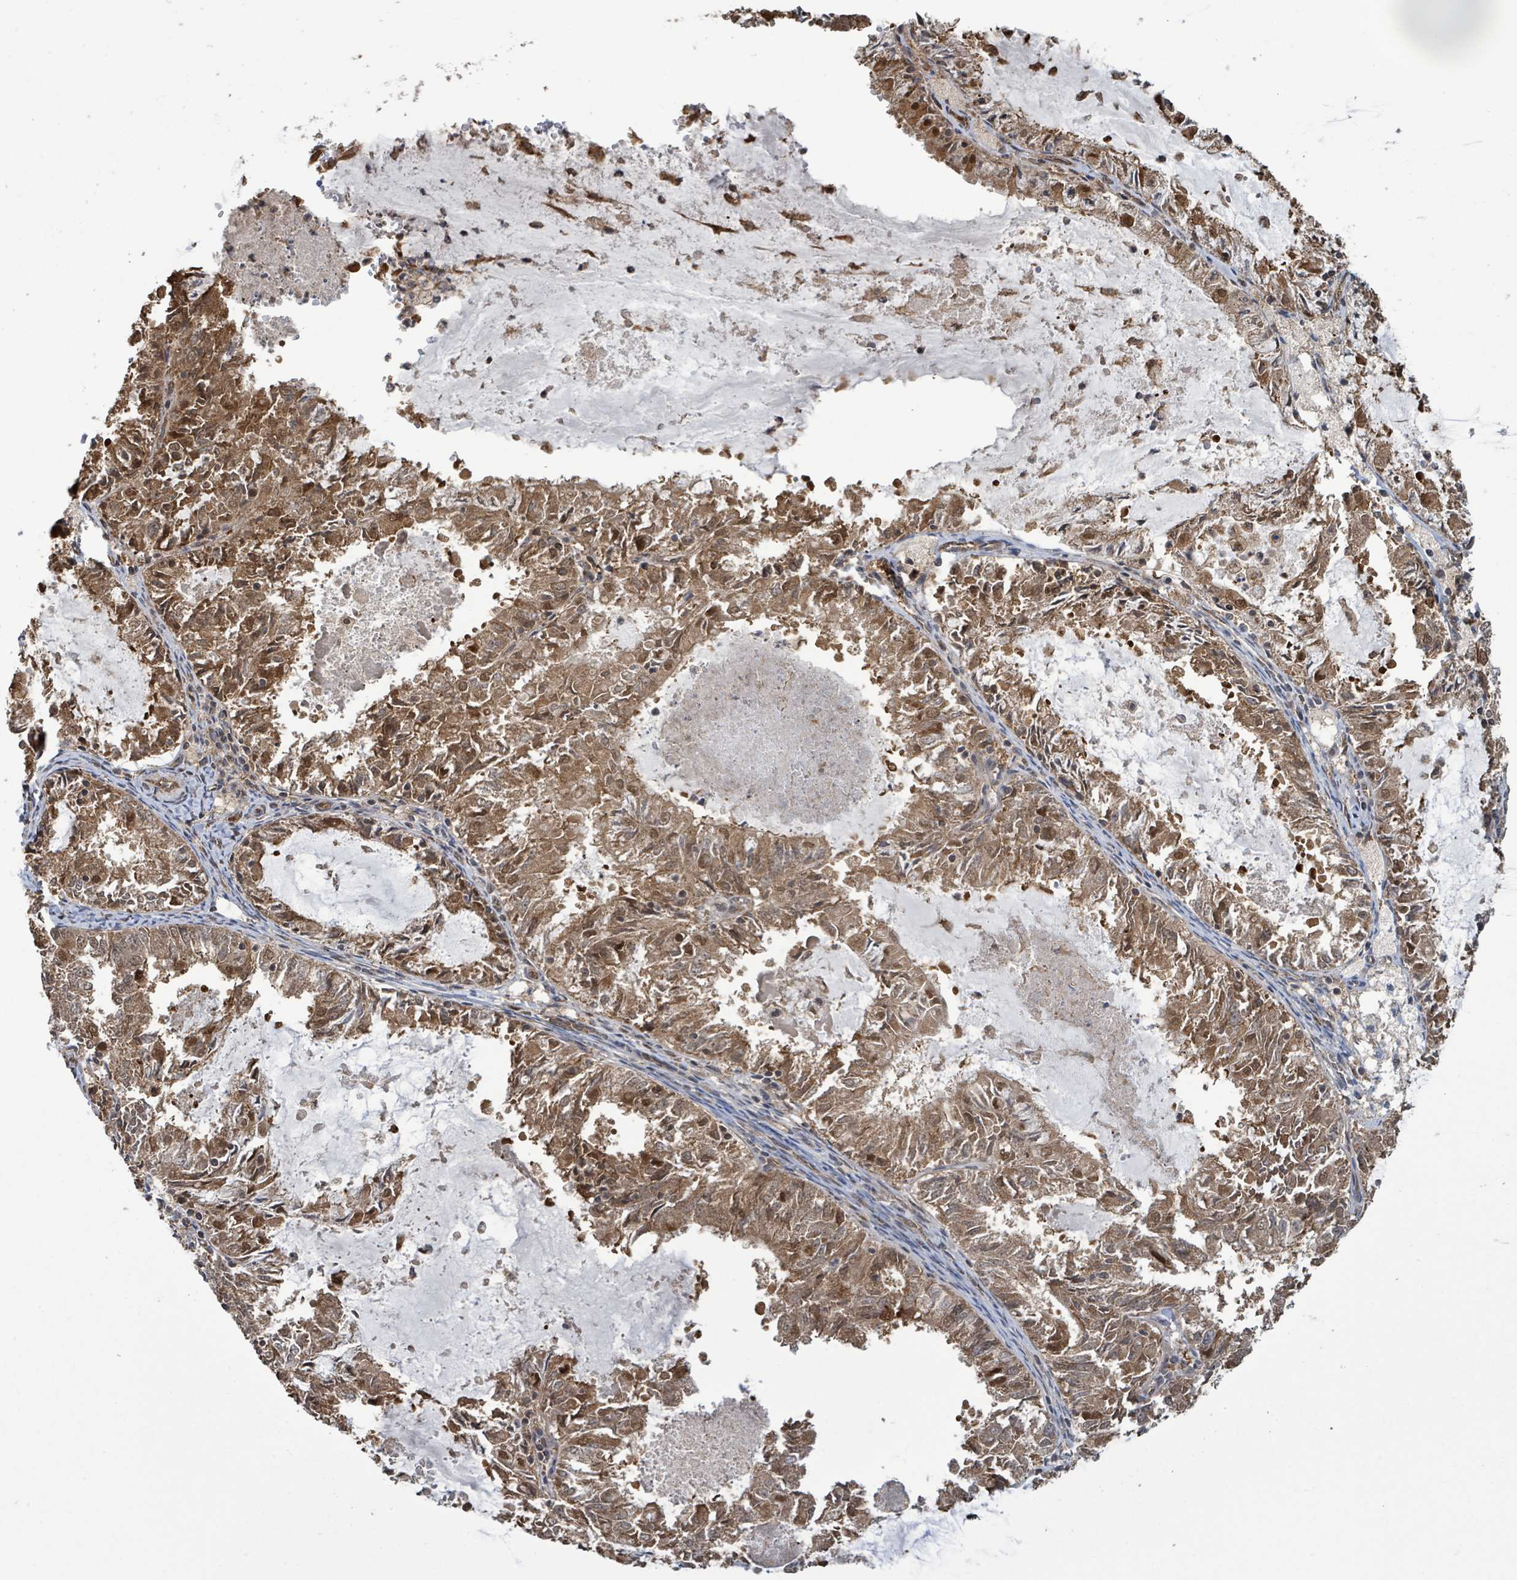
{"staining": {"intensity": "moderate", "quantity": ">75%", "location": "cytoplasmic/membranous,nuclear"}, "tissue": "endometrial cancer", "cell_type": "Tumor cells", "image_type": "cancer", "snomed": [{"axis": "morphology", "description": "Adenocarcinoma, NOS"}, {"axis": "topography", "description": "Endometrium"}], "caption": "Immunohistochemical staining of human endometrial cancer (adenocarcinoma) shows medium levels of moderate cytoplasmic/membranous and nuclear expression in about >75% of tumor cells.", "gene": "KLC1", "patient": {"sex": "female", "age": 57}}